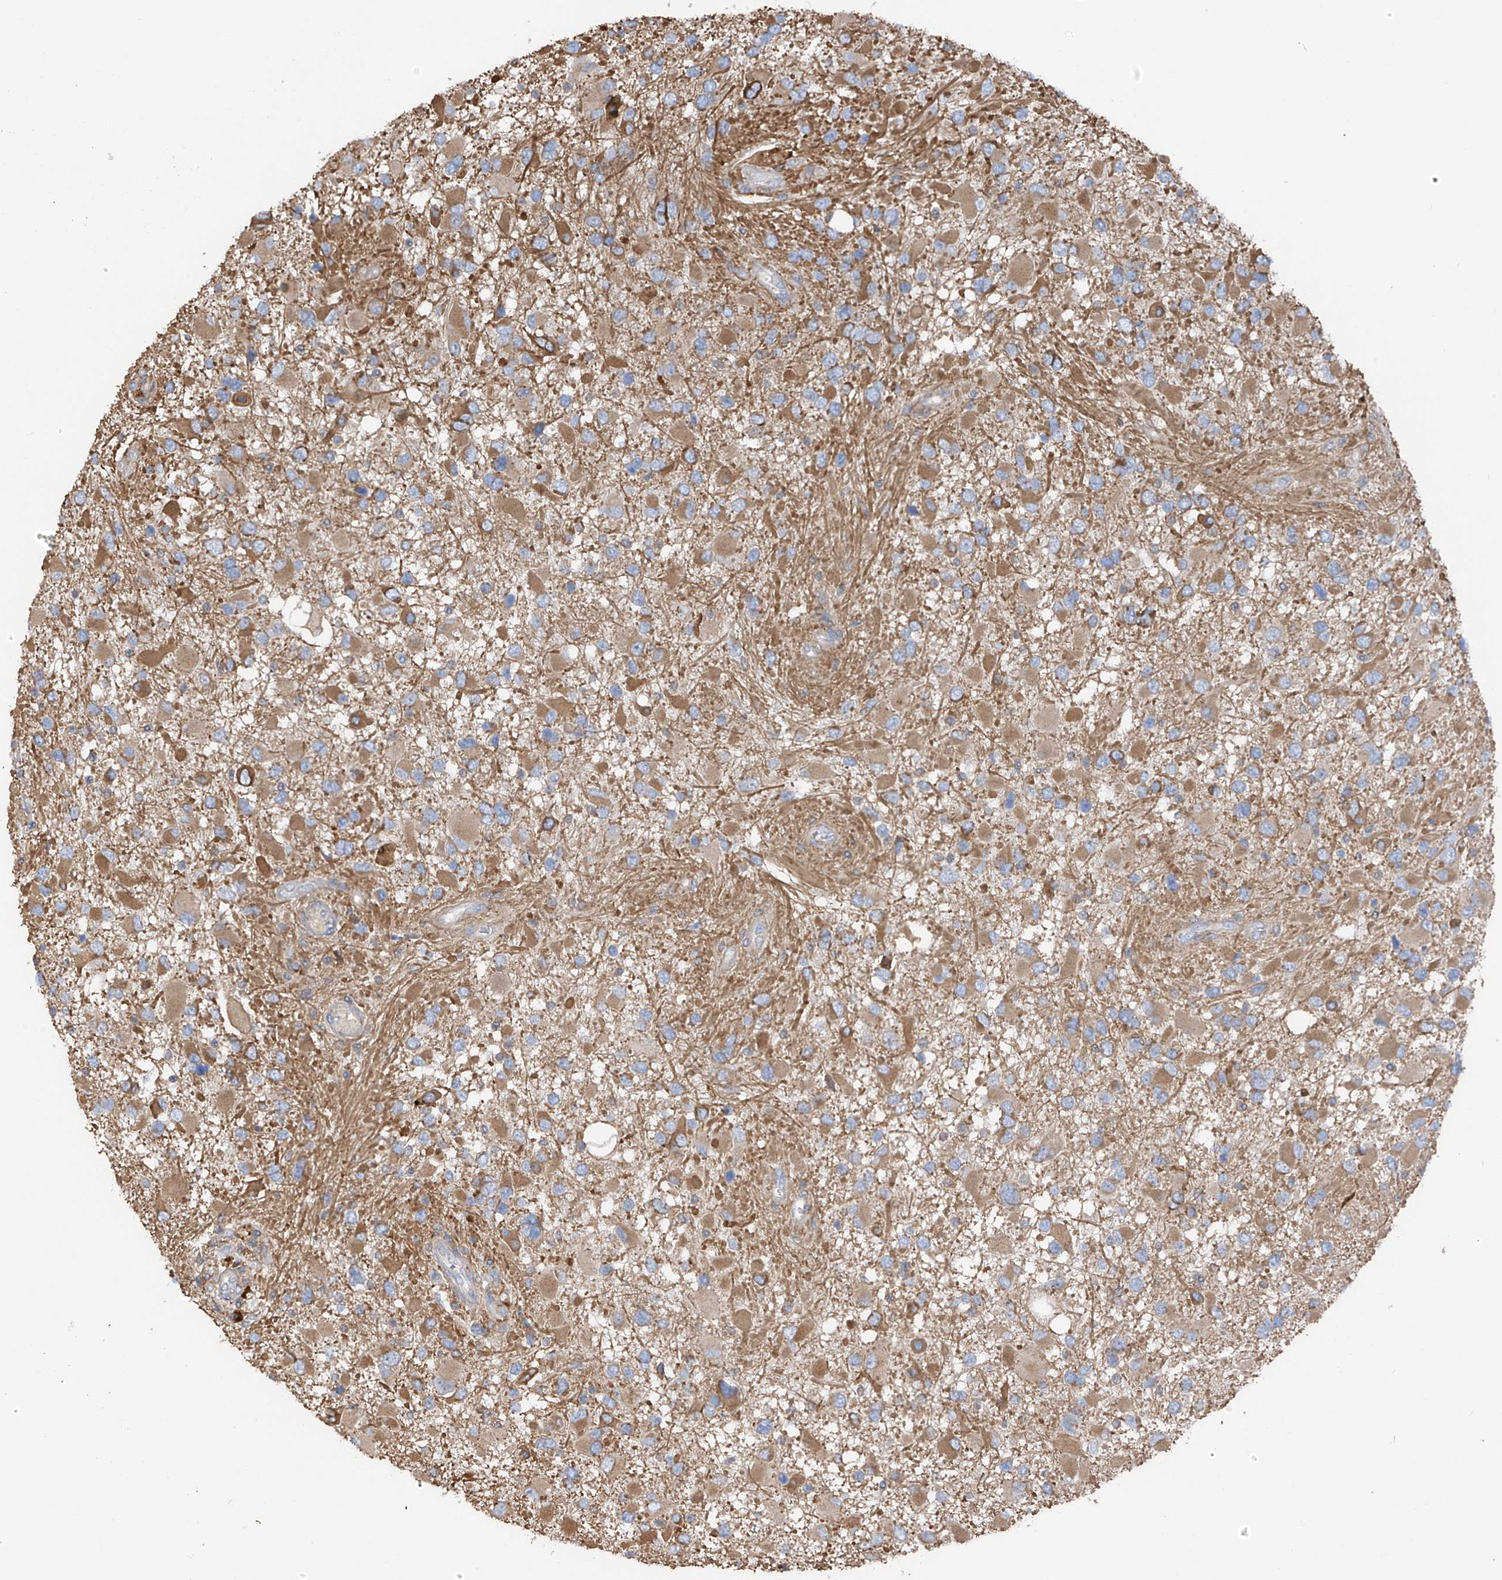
{"staining": {"intensity": "negative", "quantity": "none", "location": "none"}, "tissue": "glioma", "cell_type": "Tumor cells", "image_type": "cancer", "snomed": [{"axis": "morphology", "description": "Glioma, malignant, High grade"}, {"axis": "topography", "description": "Brain"}], "caption": "The photomicrograph displays no significant staining in tumor cells of glioma. (DAB IHC with hematoxylin counter stain).", "gene": "GALNTL6", "patient": {"sex": "male", "age": 53}}